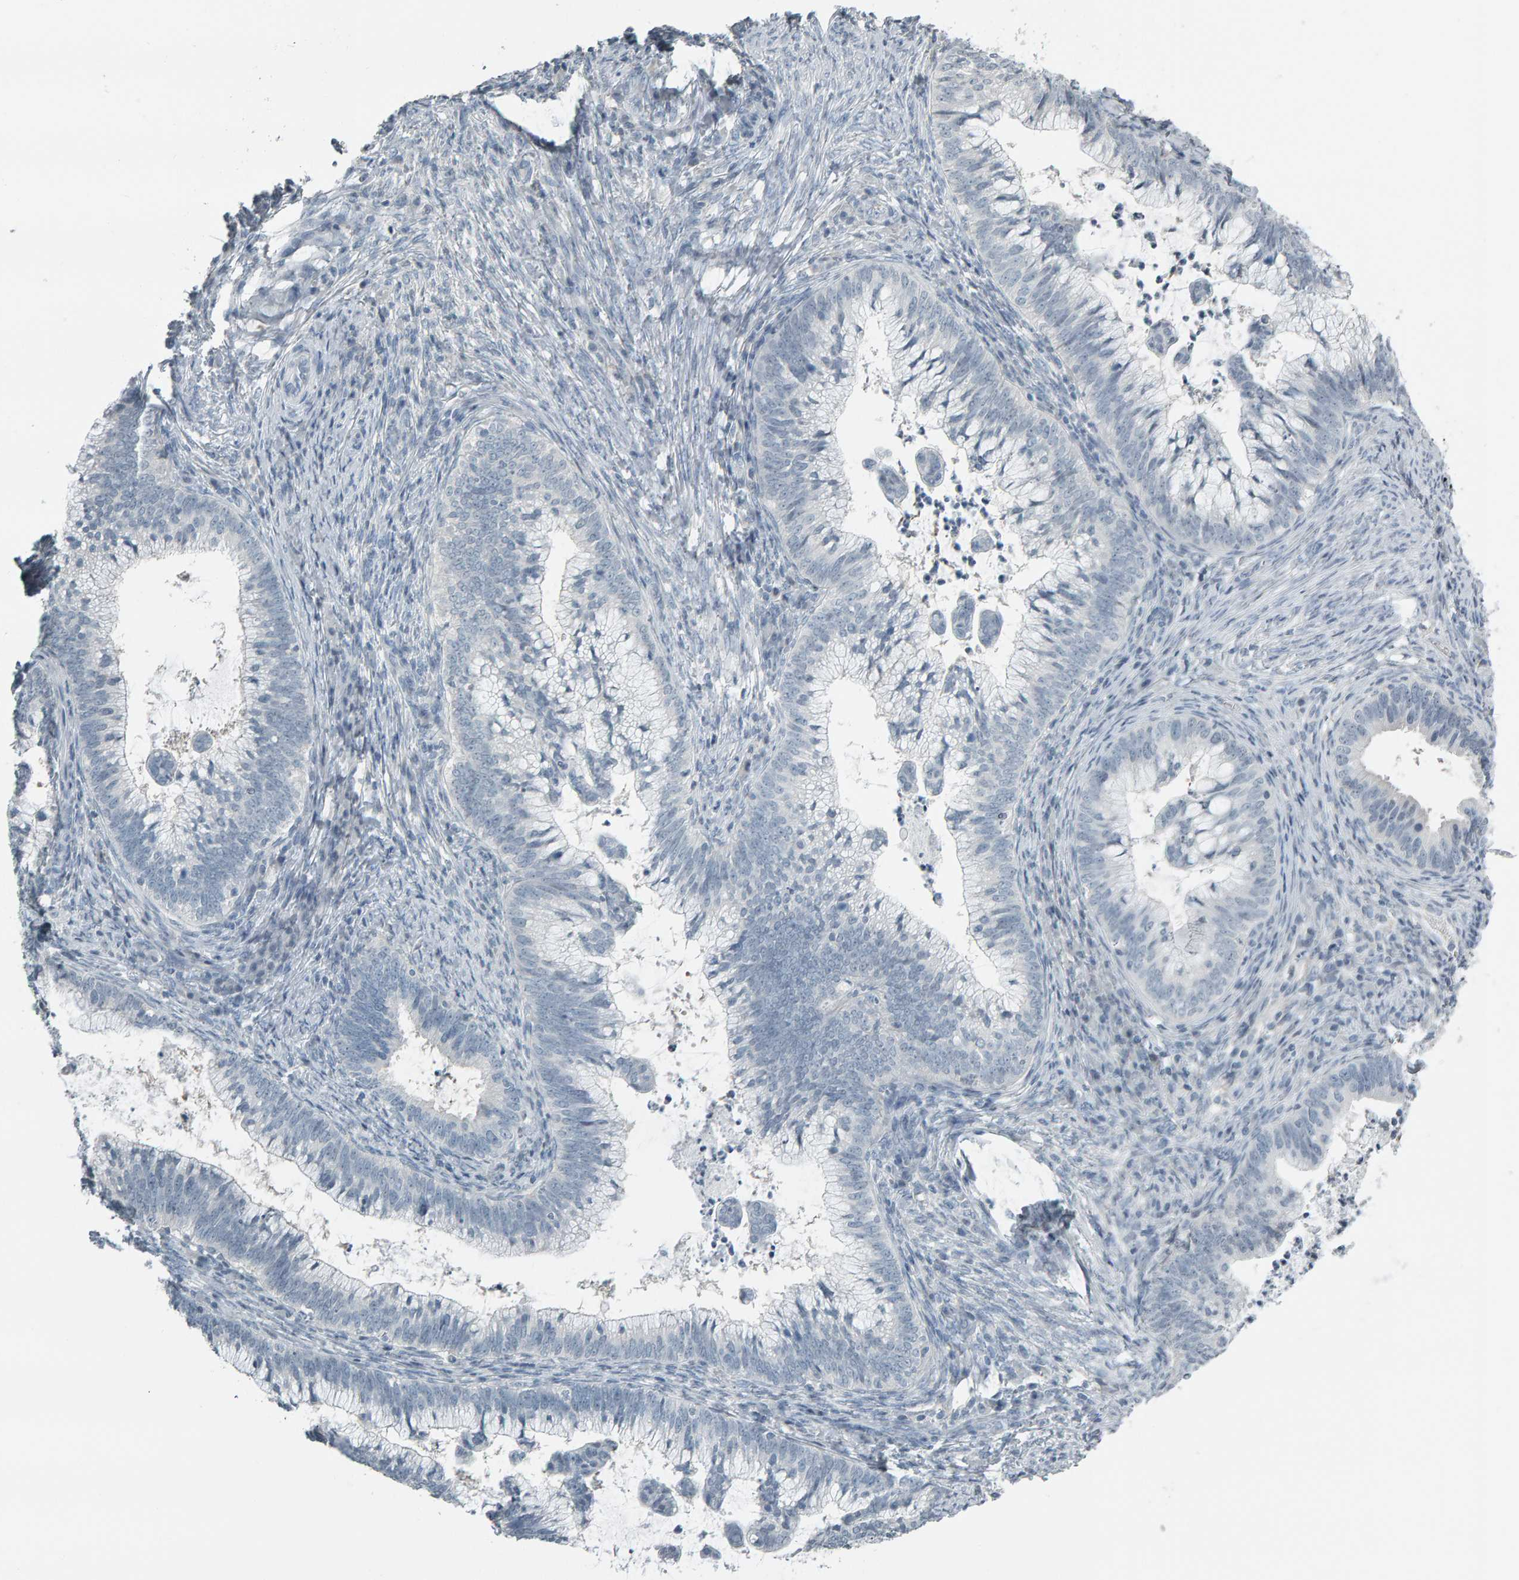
{"staining": {"intensity": "negative", "quantity": "none", "location": "none"}, "tissue": "cervical cancer", "cell_type": "Tumor cells", "image_type": "cancer", "snomed": [{"axis": "morphology", "description": "Adenocarcinoma, NOS"}, {"axis": "topography", "description": "Cervix"}], "caption": "DAB (3,3'-diaminobenzidine) immunohistochemical staining of cervical cancer displays no significant expression in tumor cells. The staining was performed using DAB (3,3'-diaminobenzidine) to visualize the protein expression in brown, while the nuclei were stained in blue with hematoxylin (Magnification: 20x).", "gene": "PYY", "patient": {"sex": "female", "age": 36}}